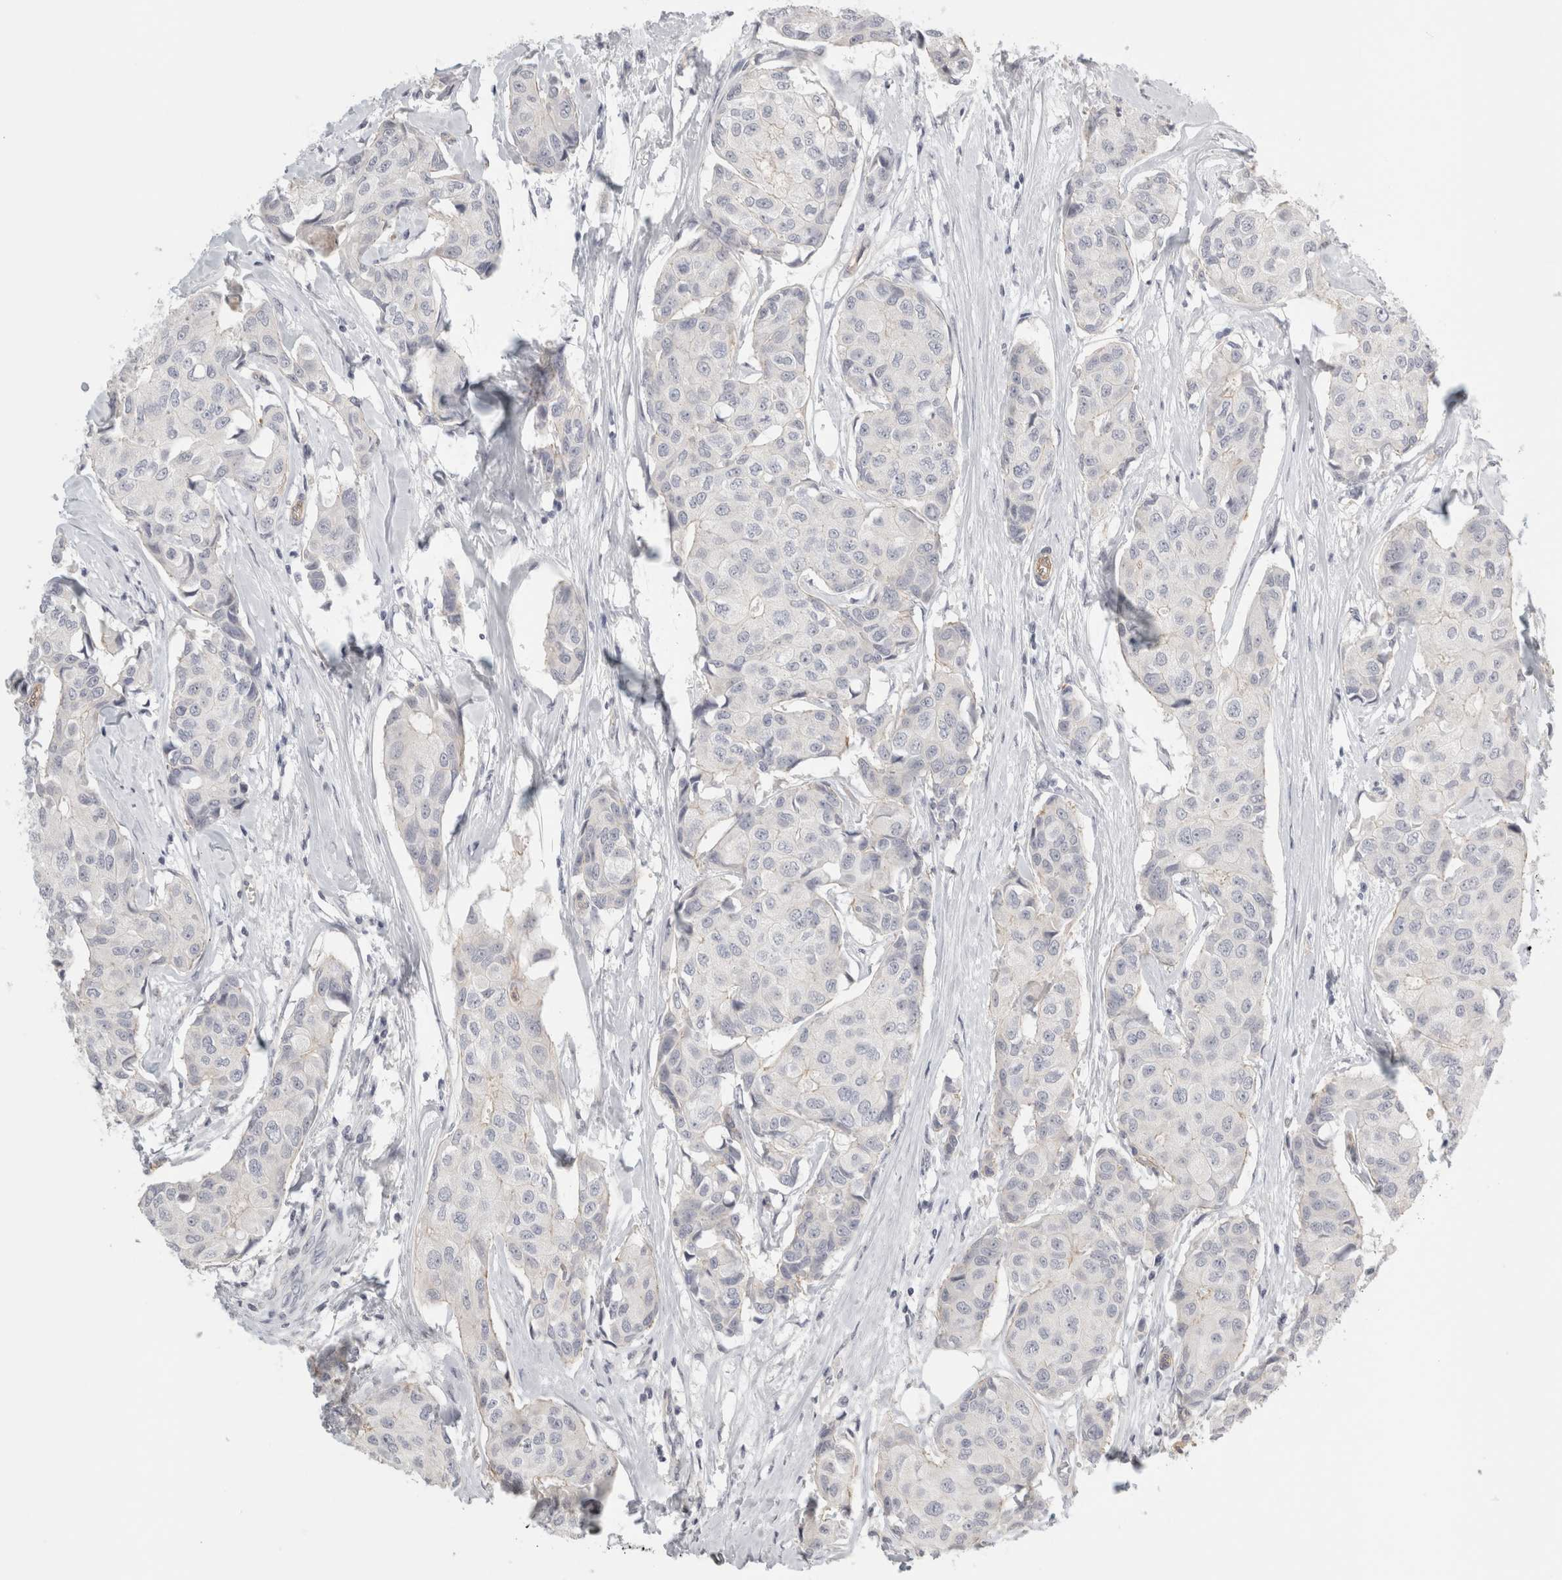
{"staining": {"intensity": "negative", "quantity": "none", "location": "none"}, "tissue": "breast cancer", "cell_type": "Tumor cells", "image_type": "cancer", "snomed": [{"axis": "morphology", "description": "Duct carcinoma"}, {"axis": "topography", "description": "Breast"}], "caption": "IHC image of breast cancer (intraductal carcinoma) stained for a protein (brown), which shows no staining in tumor cells.", "gene": "FBLIM1", "patient": {"sex": "female", "age": 80}}